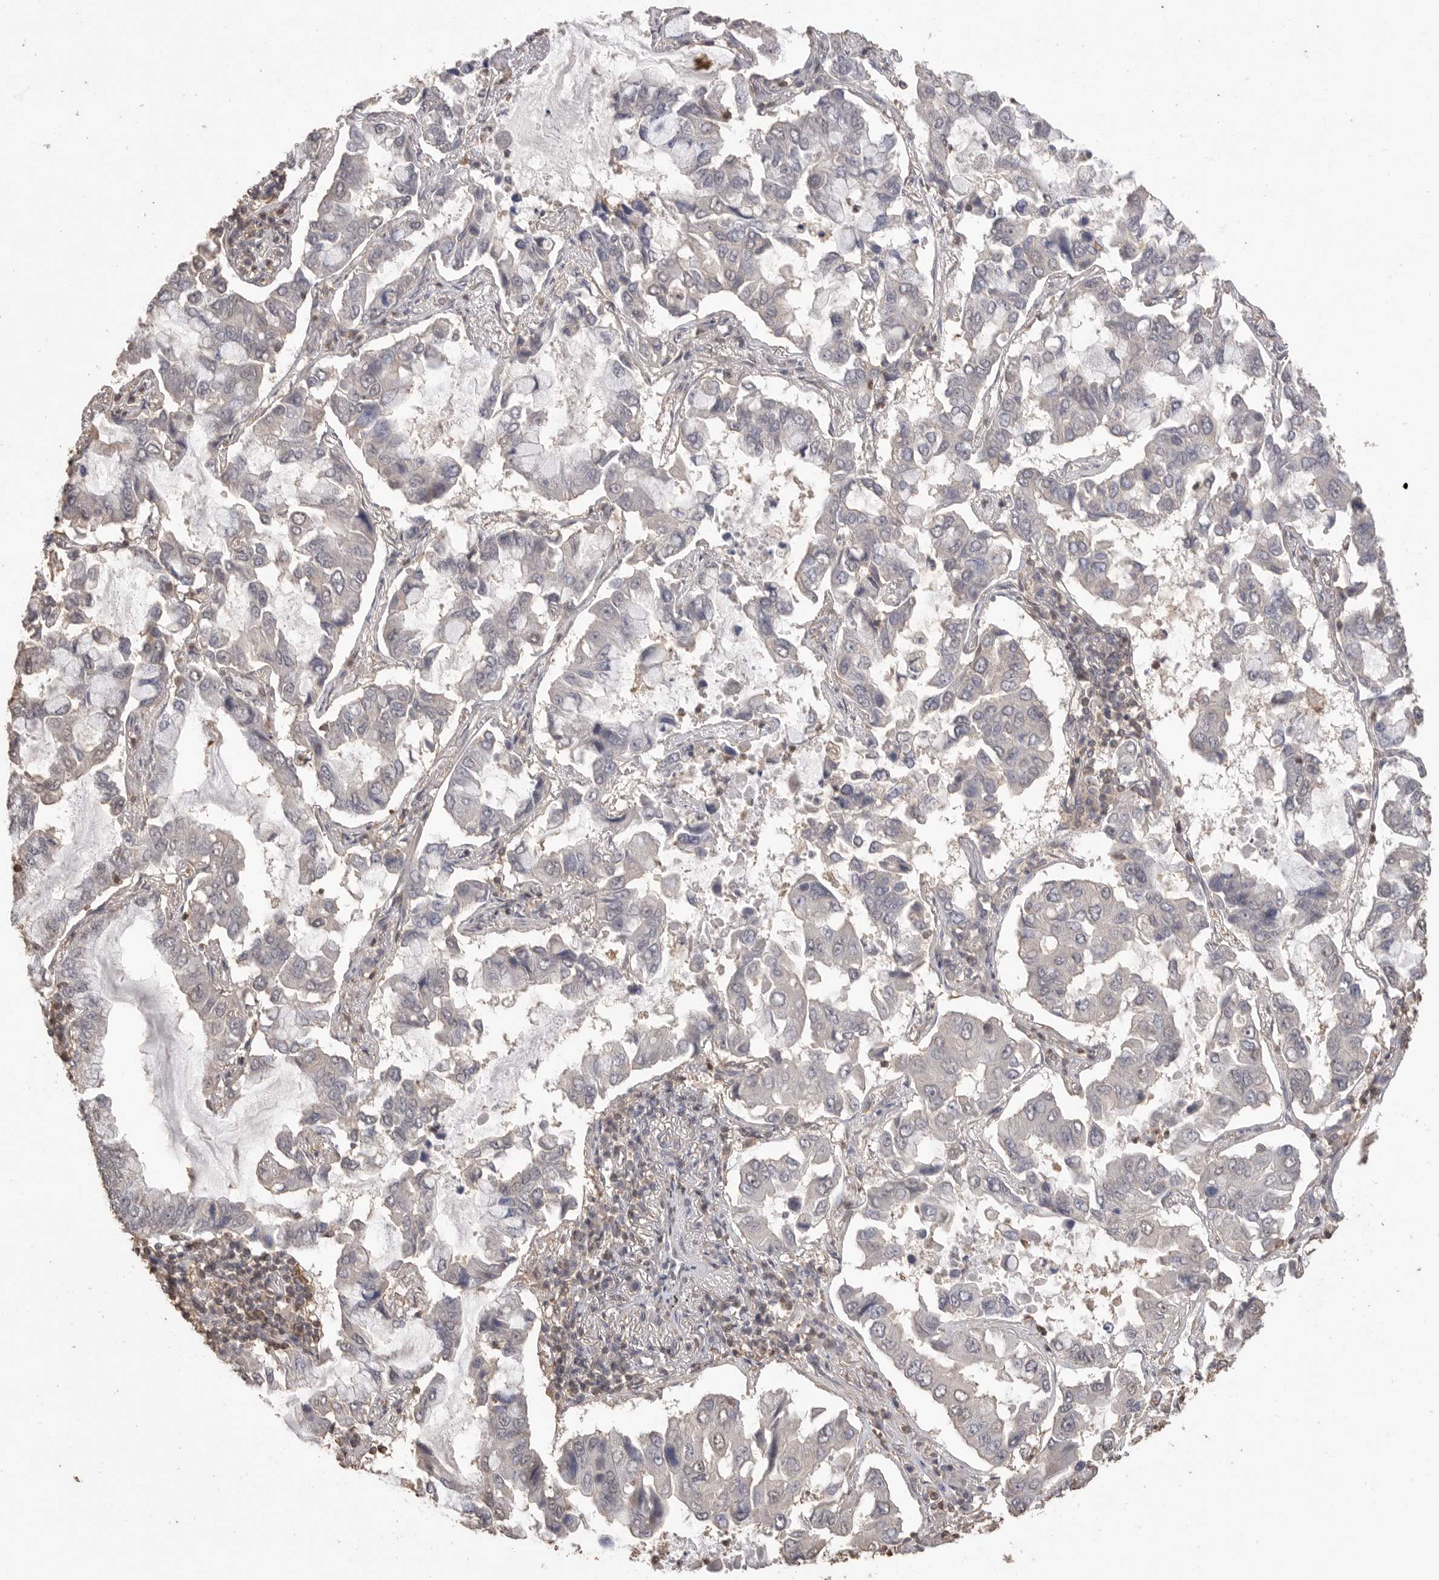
{"staining": {"intensity": "negative", "quantity": "none", "location": "none"}, "tissue": "lung cancer", "cell_type": "Tumor cells", "image_type": "cancer", "snomed": [{"axis": "morphology", "description": "Adenocarcinoma, NOS"}, {"axis": "topography", "description": "Lung"}], "caption": "Tumor cells show no significant expression in lung adenocarcinoma. The staining is performed using DAB (3,3'-diaminobenzidine) brown chromogen with nuclei counter-stained in using hematoxylin.", "gene": "MAP2K1", "patient": {"sex": "male", "age": 64}}